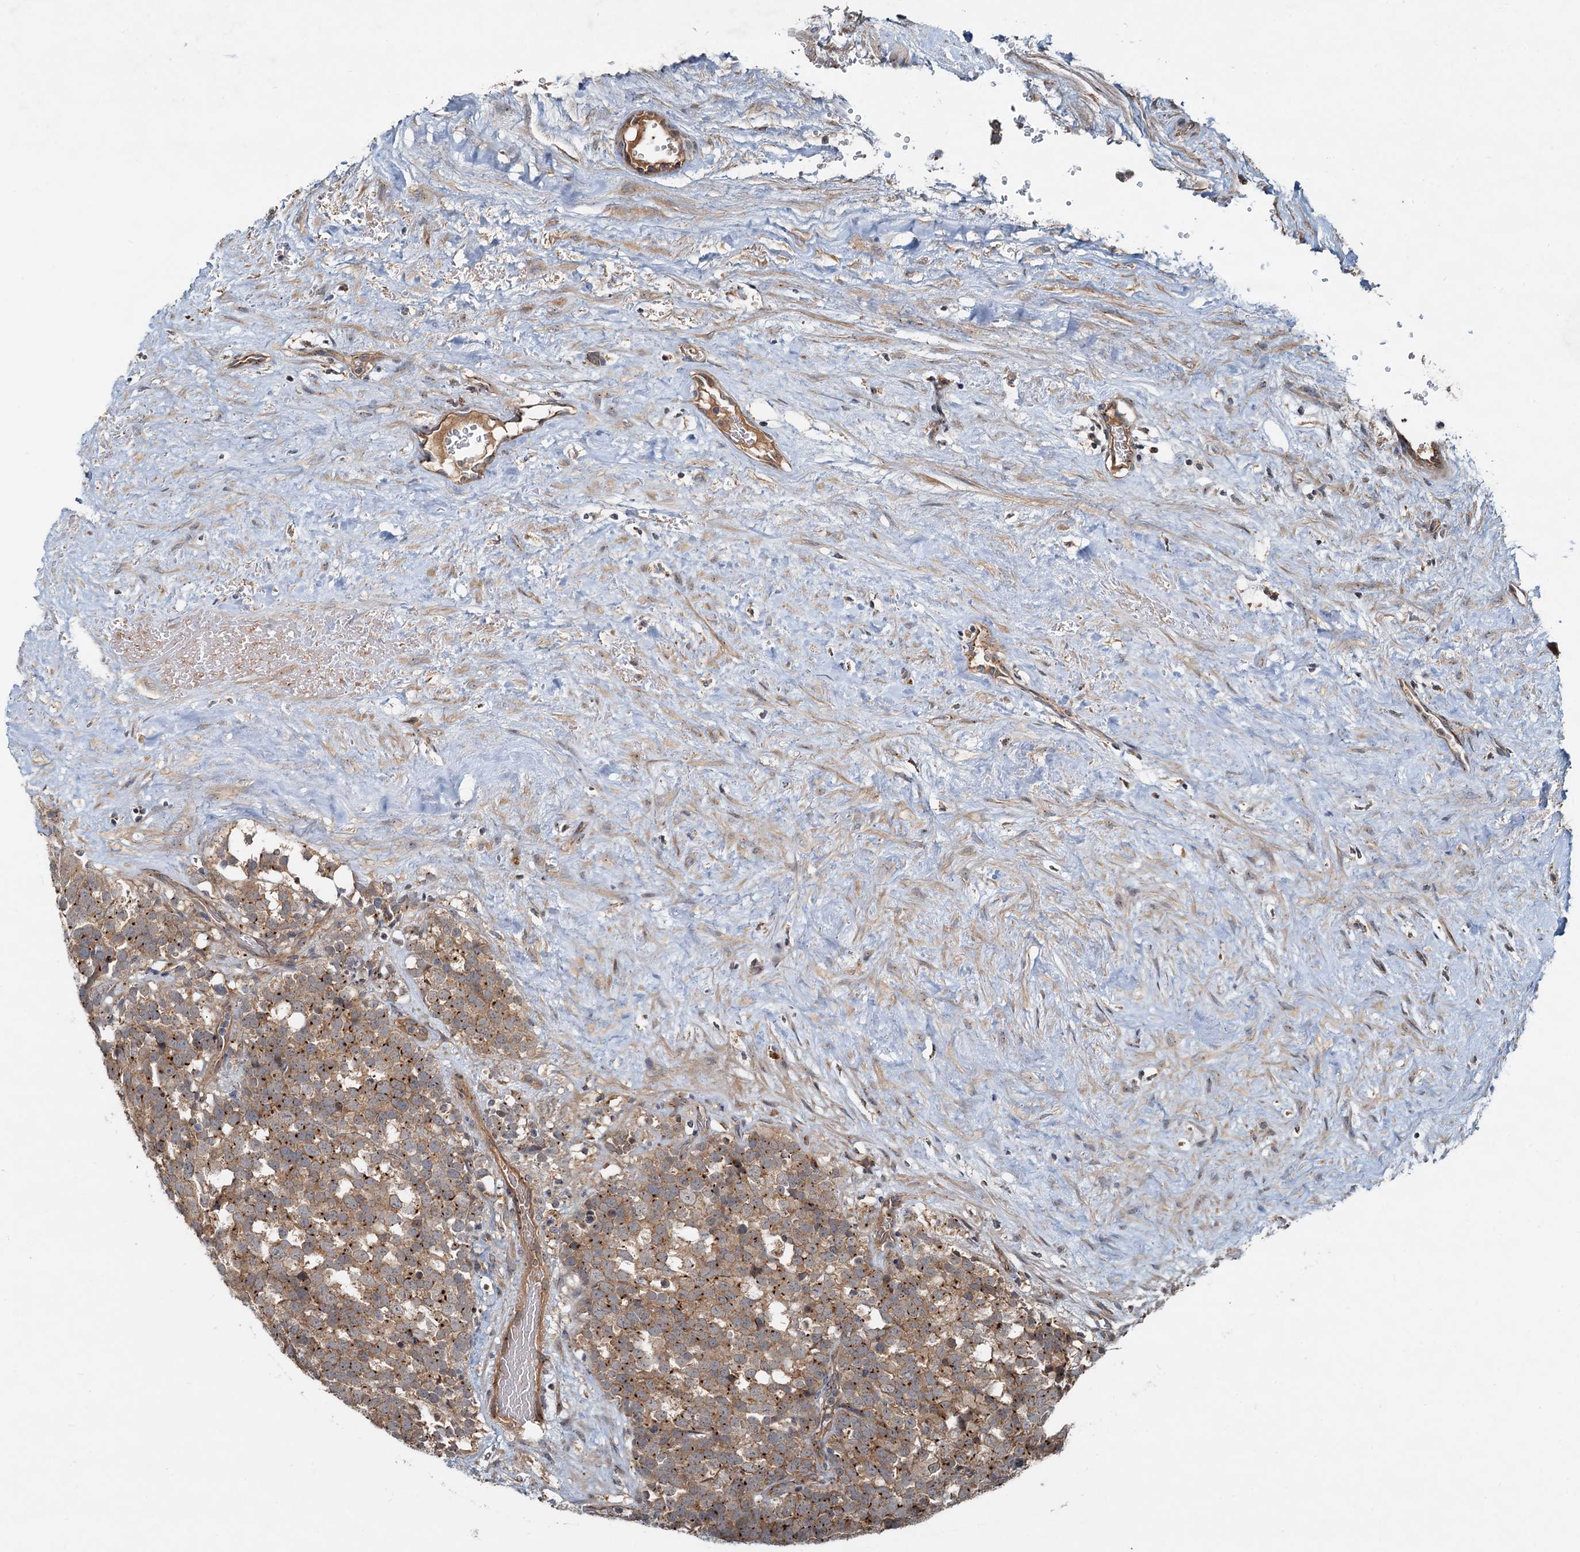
{"staining": {"intensity": "moderate", "quantity": ">75%", "location": "cytoplasmic/membranous"}, "tissue": "testis cancer", "cell_type": "Tumor cells", "image_type": "cancer", "snomed": [{"axis": "morphology", "description": "Seminoma, NOS"}, {"axis": "topography", "description": "Testis"}], "caption": "The histopathology image reveals immunohistochemical staining of testis cancer (seminoma). There is moderate cytoplasmic/membranous expression is seen in about >75% of tumor cells.", "gene": "CEP68", "patient": {"sex": "male", "age": 71}}